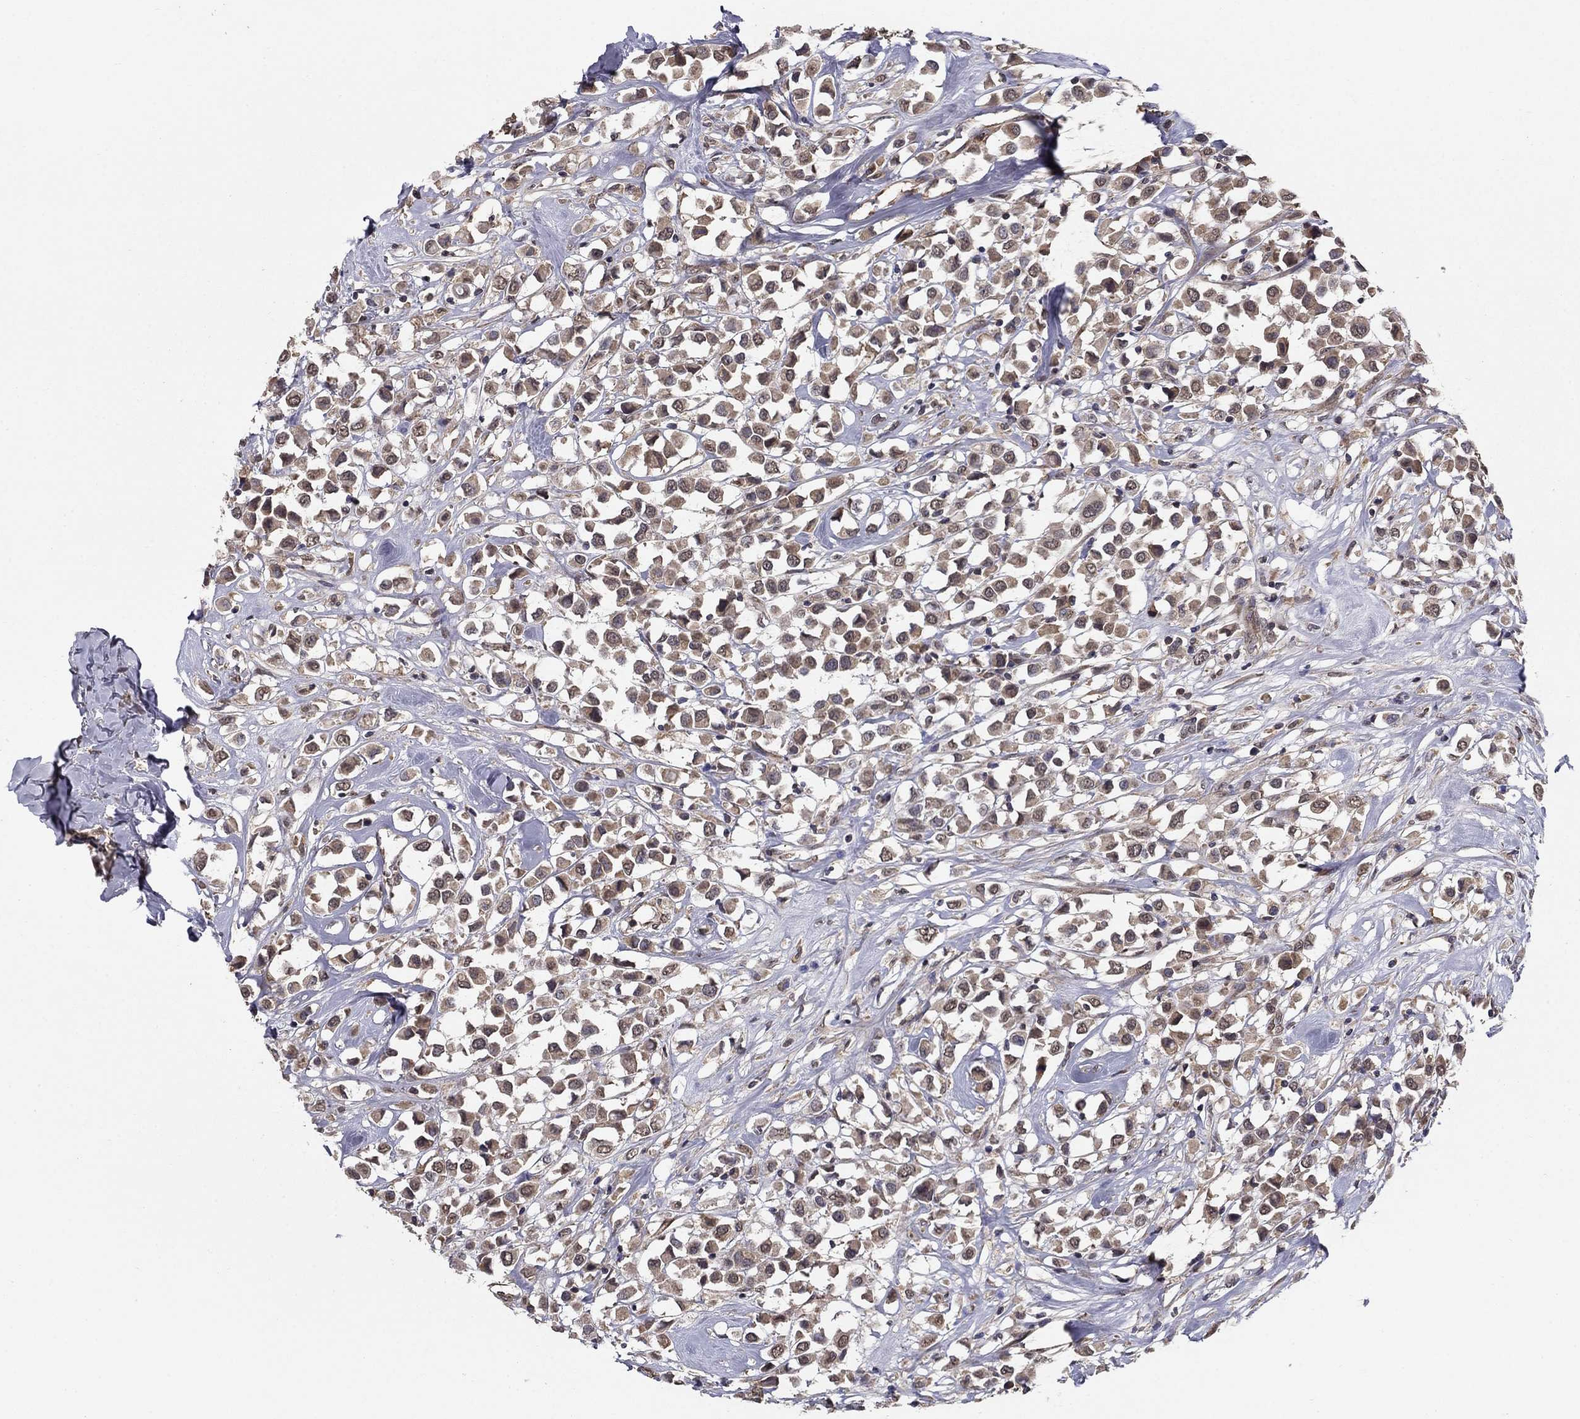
{"staining": {"intensity": "weak", "quantity": ">75%", "location": "cytoplasmic/membranous"}, "tissue": "breast cancer", "cell_type": "Tumor cells", "image_type": "cancer", "snomed": [{"axis": "morphology", "description": "Duct carcinoma"}, {"axis": "topography", "description": "Breast"}], "caption": "Immunohistochemical staining of human breast cancer (intraductal carcinoma) exhibits weak cytoplasmic/membranous protein positivity in about >75% of tumor cells.", "gene": "SLC2A13", "patient": {"sex": "female", "age": 61}}